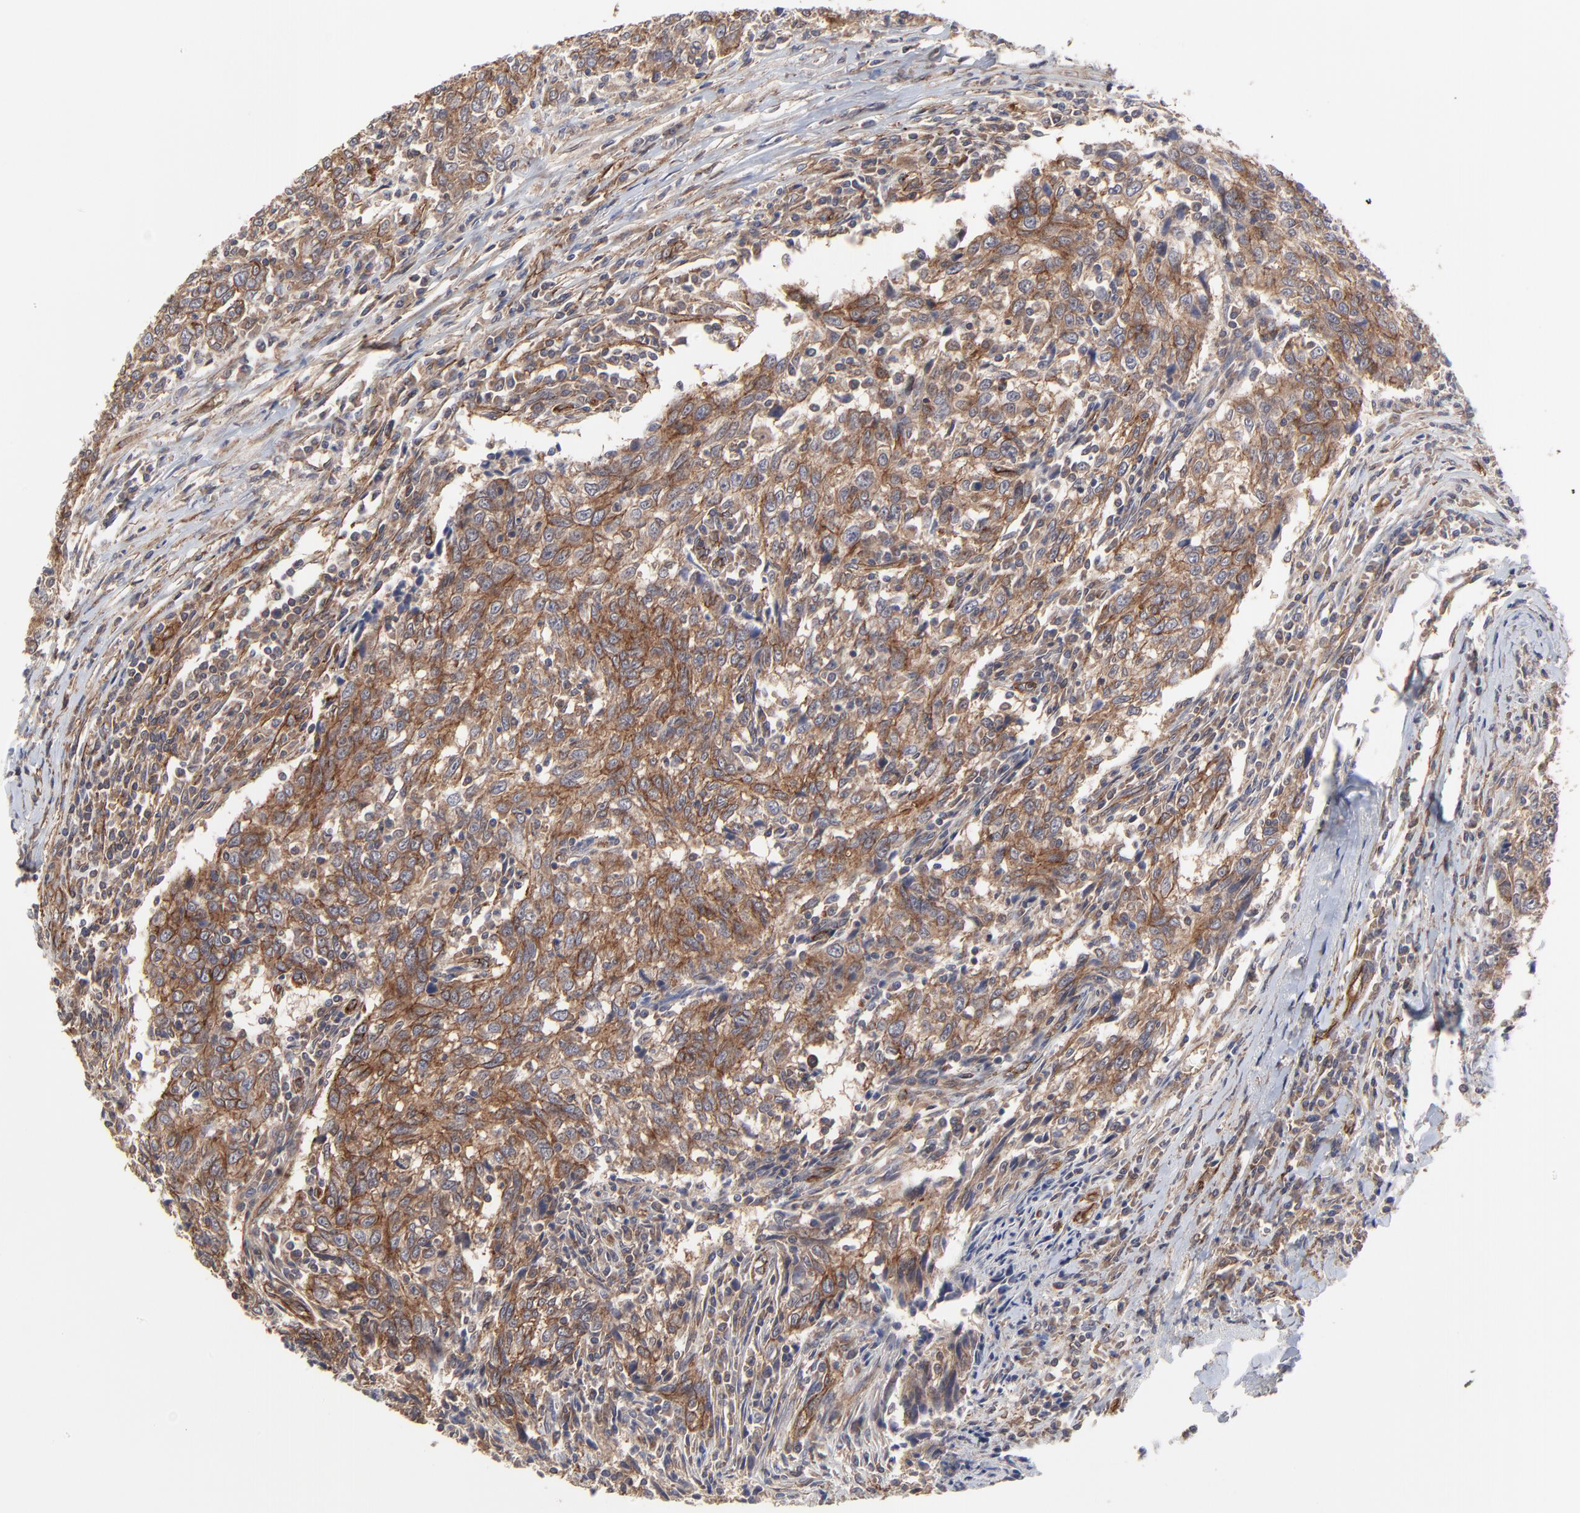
{"staining": {"intensity": "moderate", "quantity": ">75%", "location": "cytoplasmic/membranous"}, "tissue": "breast cancer", "cell_type": "Tumor cells", "image_type": "cancer", "snomed": [{"axis": "morphology", "description": "Duct carcinoma"}, {"axis": "topography", "description": "Breast"}], "caption": "This is a micrograph of immunohistochemistry staining of breast cancer, which shows moderate staining in the cytoplasmic/membranous of tumor cells.", "gene": "ARMT1", "patient": {"sex": "female", "age": 50}}